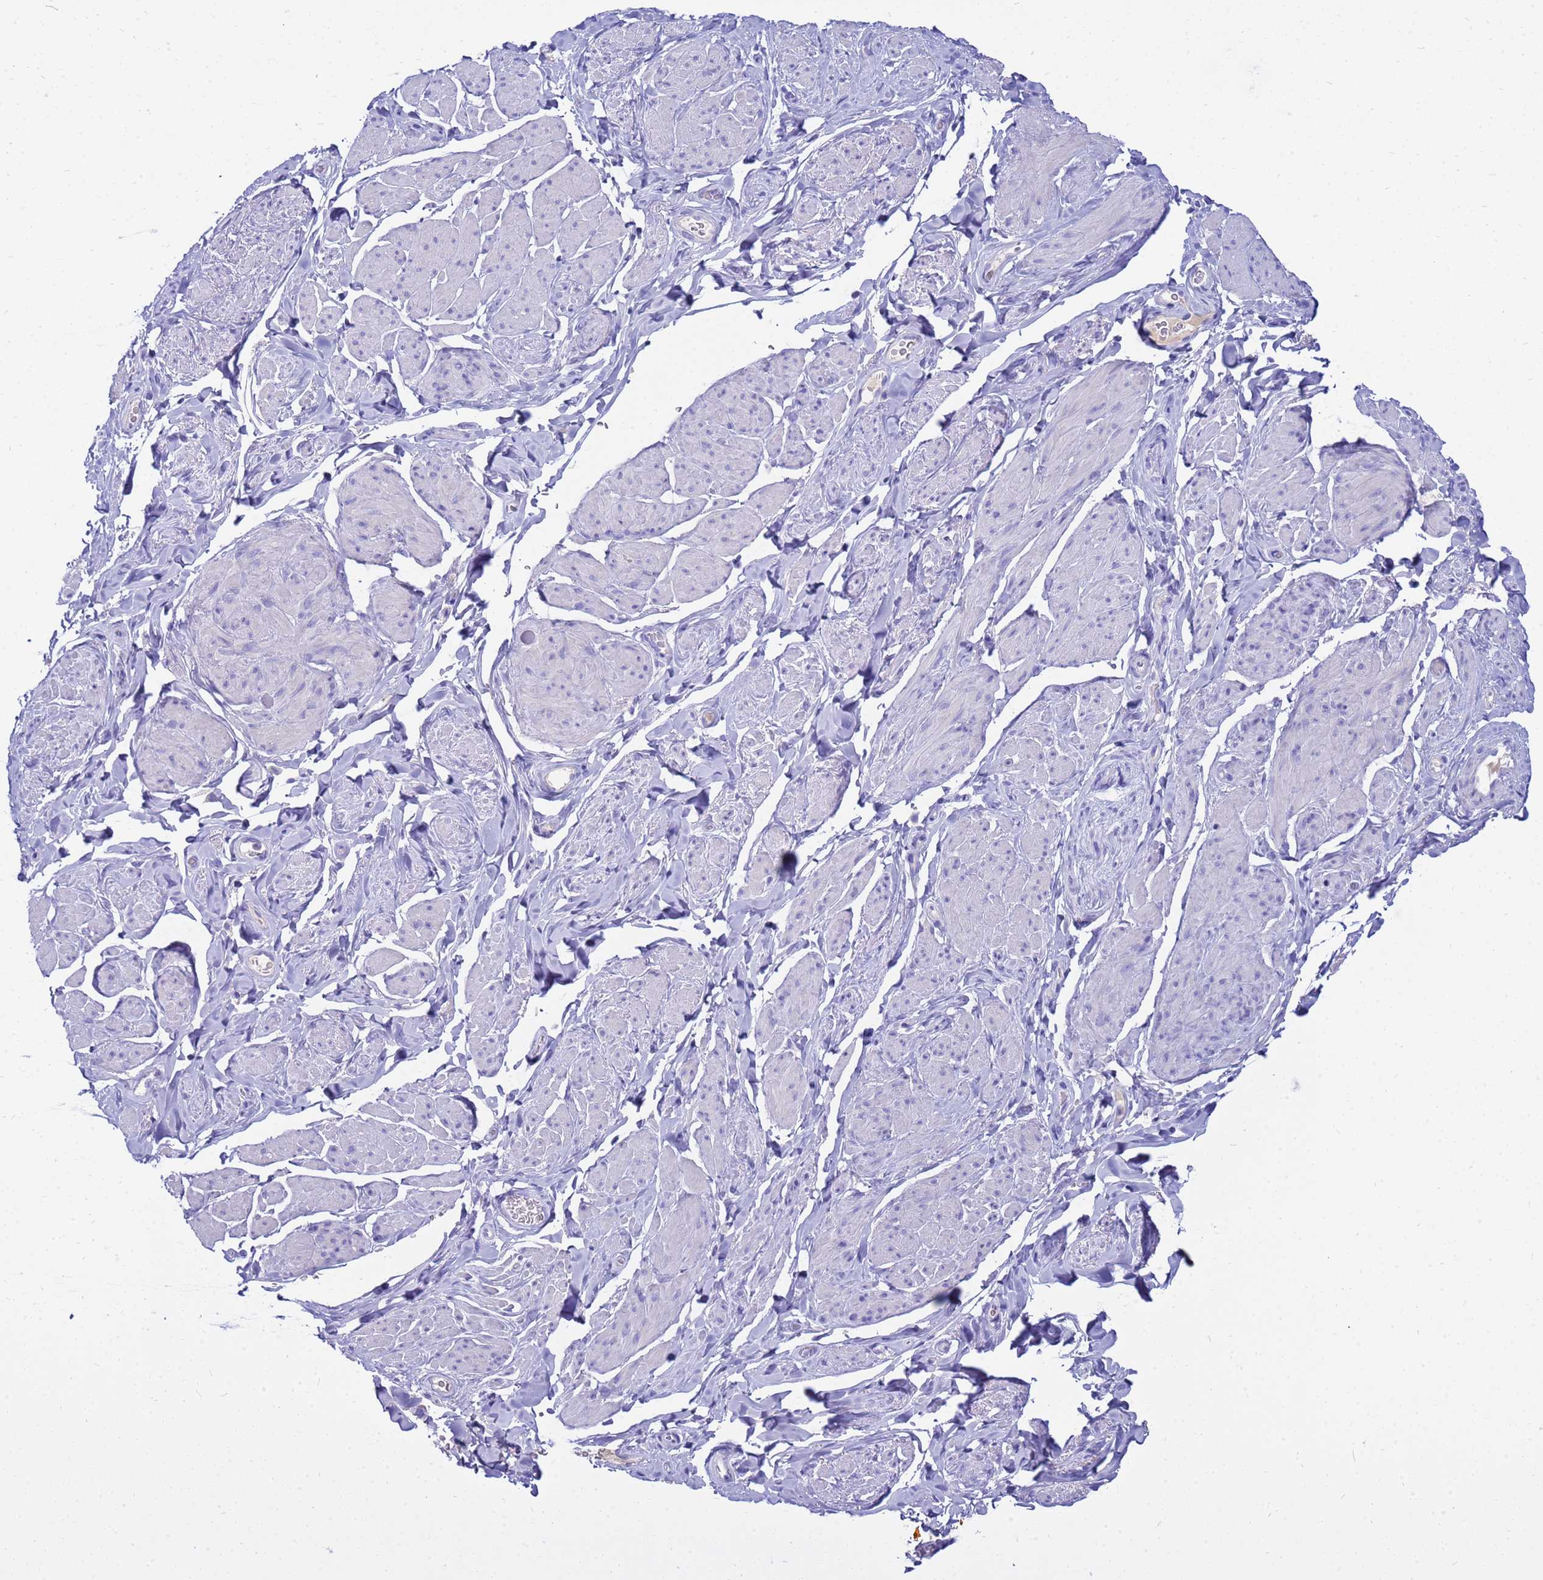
{"staining": {"intensity": "negative", "quantity": "none", "location": "none"}, "tissue": "smooth muscle", "cell_type": "Smooth muscle cells", "image_type": "normal", "snomed": [{"axis": "morphology", "description": "Normal tissue, NOS"}, {"axis": "topography", "description": "Smooth muscle"}, {"axis": "topography", "description": "Peripheral nerve tissue"}], "caption": "Human smooth muscle stained for a protein using IHC demonstrates no expression in smooth muscle cells.", "gene": "SYCN", "patient": {"sex": "male", "age": 69}}